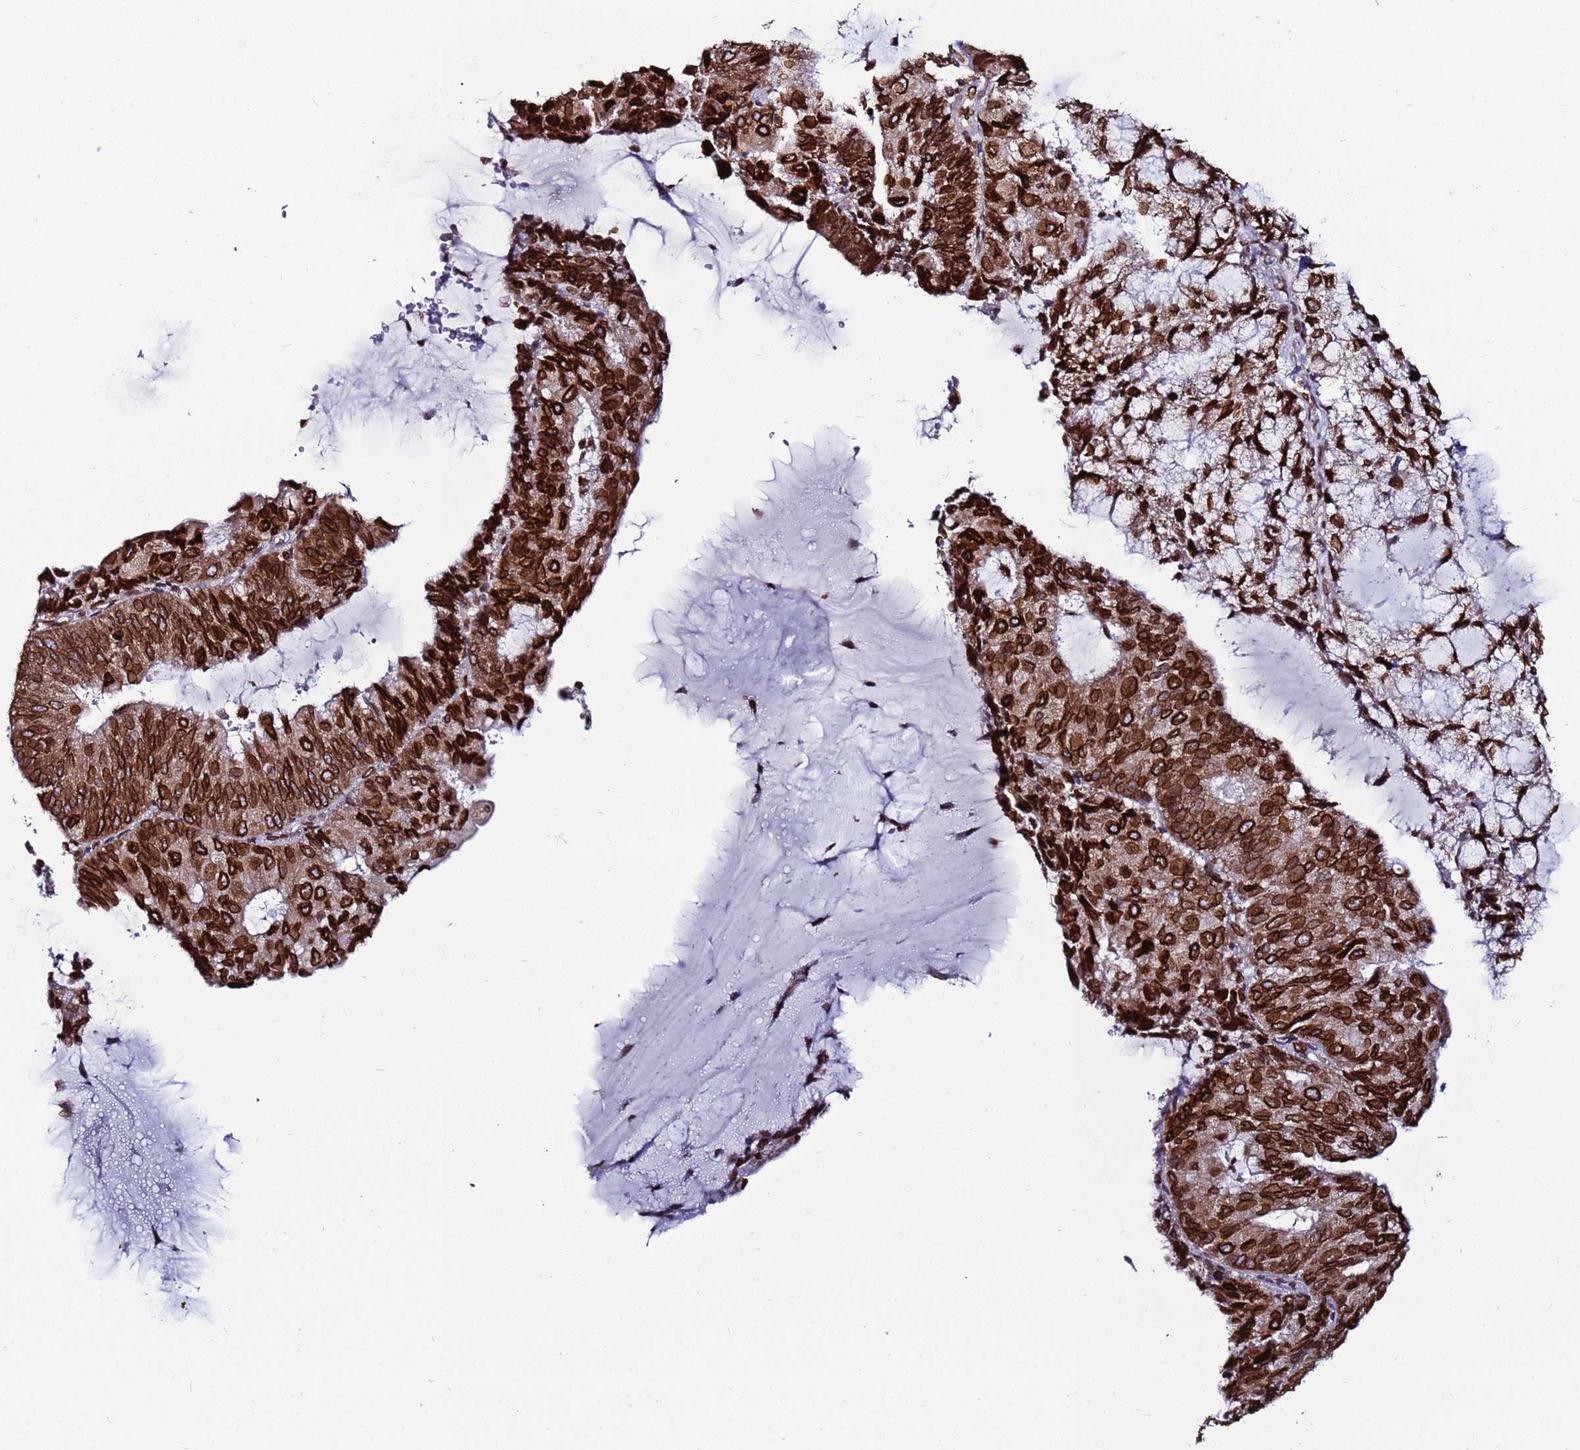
{"staining": {"intensity": "strong", "quantity": ">75%", "location": "cytoplasmic/membranous,nuclear"}, "tissue": "endometrial cancer", "cell_type": "Tumor cells", "image_type": "cancer", "snomed": [{"axis": "morphology", "description": "Adenocarcinoma, NOS"}, {"axis": "topography", "description": "Endometrium"}], "caption": "Endometrial adenocarcinoma tissue shows strong cytoplasmic/membranous and nuclear expression in approximately >75% of tumor cells, visualized by immunohistochemistry. The protein of interest is stained brown, and the nuclei are stained in blue (DAB (3,3'-diaminobenzidine) IHC with brightfield microscopy, high magnification).", "gene": "TOR1AIP1", "patient": {"sex": "female", "age": 81}}